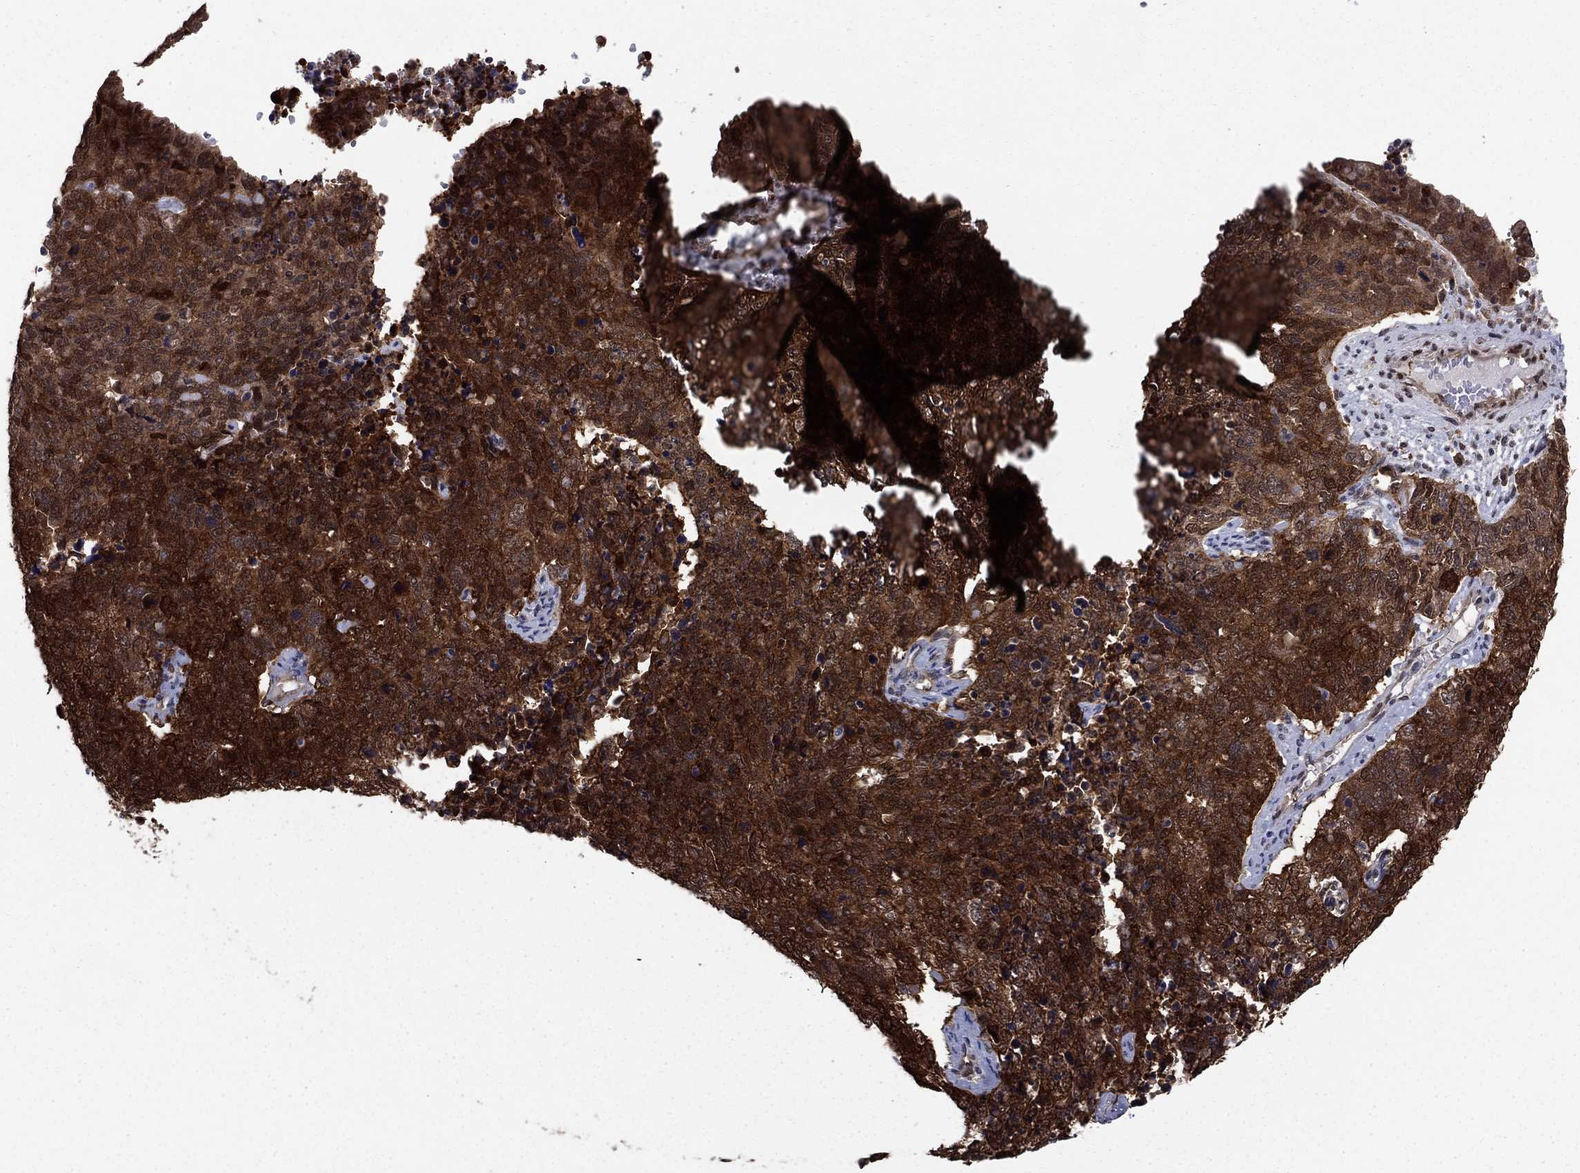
{"staining": {"intensity": "strong", "quantity": ">75%", "location": "cytoplasmic/membranous"}, "tissue": "cervical cancer", "cell_type": "Tumor cells", "image_type": "cancer", "snomed": [{"axis": "morphology", "description": "Squamous cell carcinoma, NOS"}, {"axis": "topography", "description": "Cervix"}], "caption": "Immunohistochemistry (IHC) image of neoplastic tissue: human cervical cancer stained using immunohistochemistry shows high levels of strong protein expression localized specifically in the cytoplasmic/membranous of tumor cells, appearing as a cytoplasmic/membranous brown color.", "gene": "FKBP4", "patient": {"sex": "female", "age": 63}}